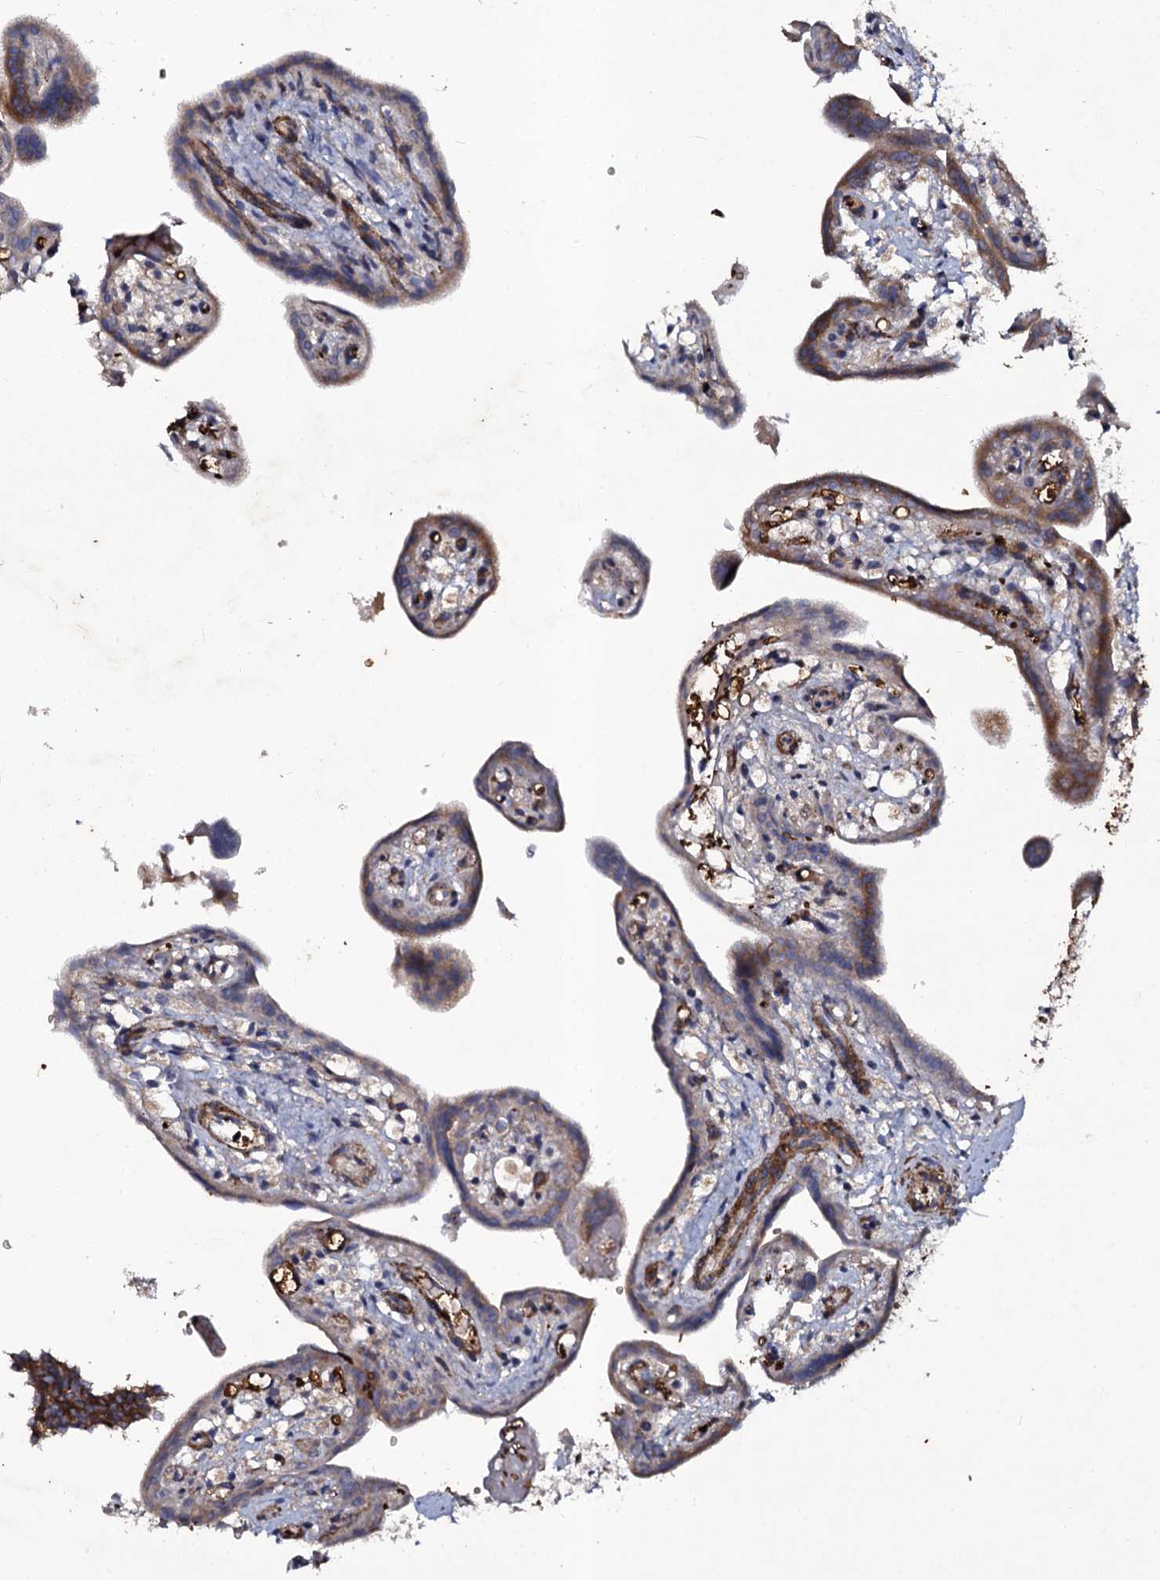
{"staining": {"intensity": "weak", "quantity": "25%-75%", "location": "cytoplasmic/membranous"}, "tissue": "placenta", "cell_type": "Trophoblastic cells", "image_type": "normal", "snomed": [{"axis": "morphology", "description": "Normal tissue, NOS"}, {"axis": "topography", "description": "Placenta"}], "caption": "Unremarkable placenta displays weak cytoplasmic/membranous positivity in approximately 25%-75% of trophoblastic cells, visualized by immunohistochemistry.", "gene": "LRRC28", "patient": {"sex": "female", "age": 37}}